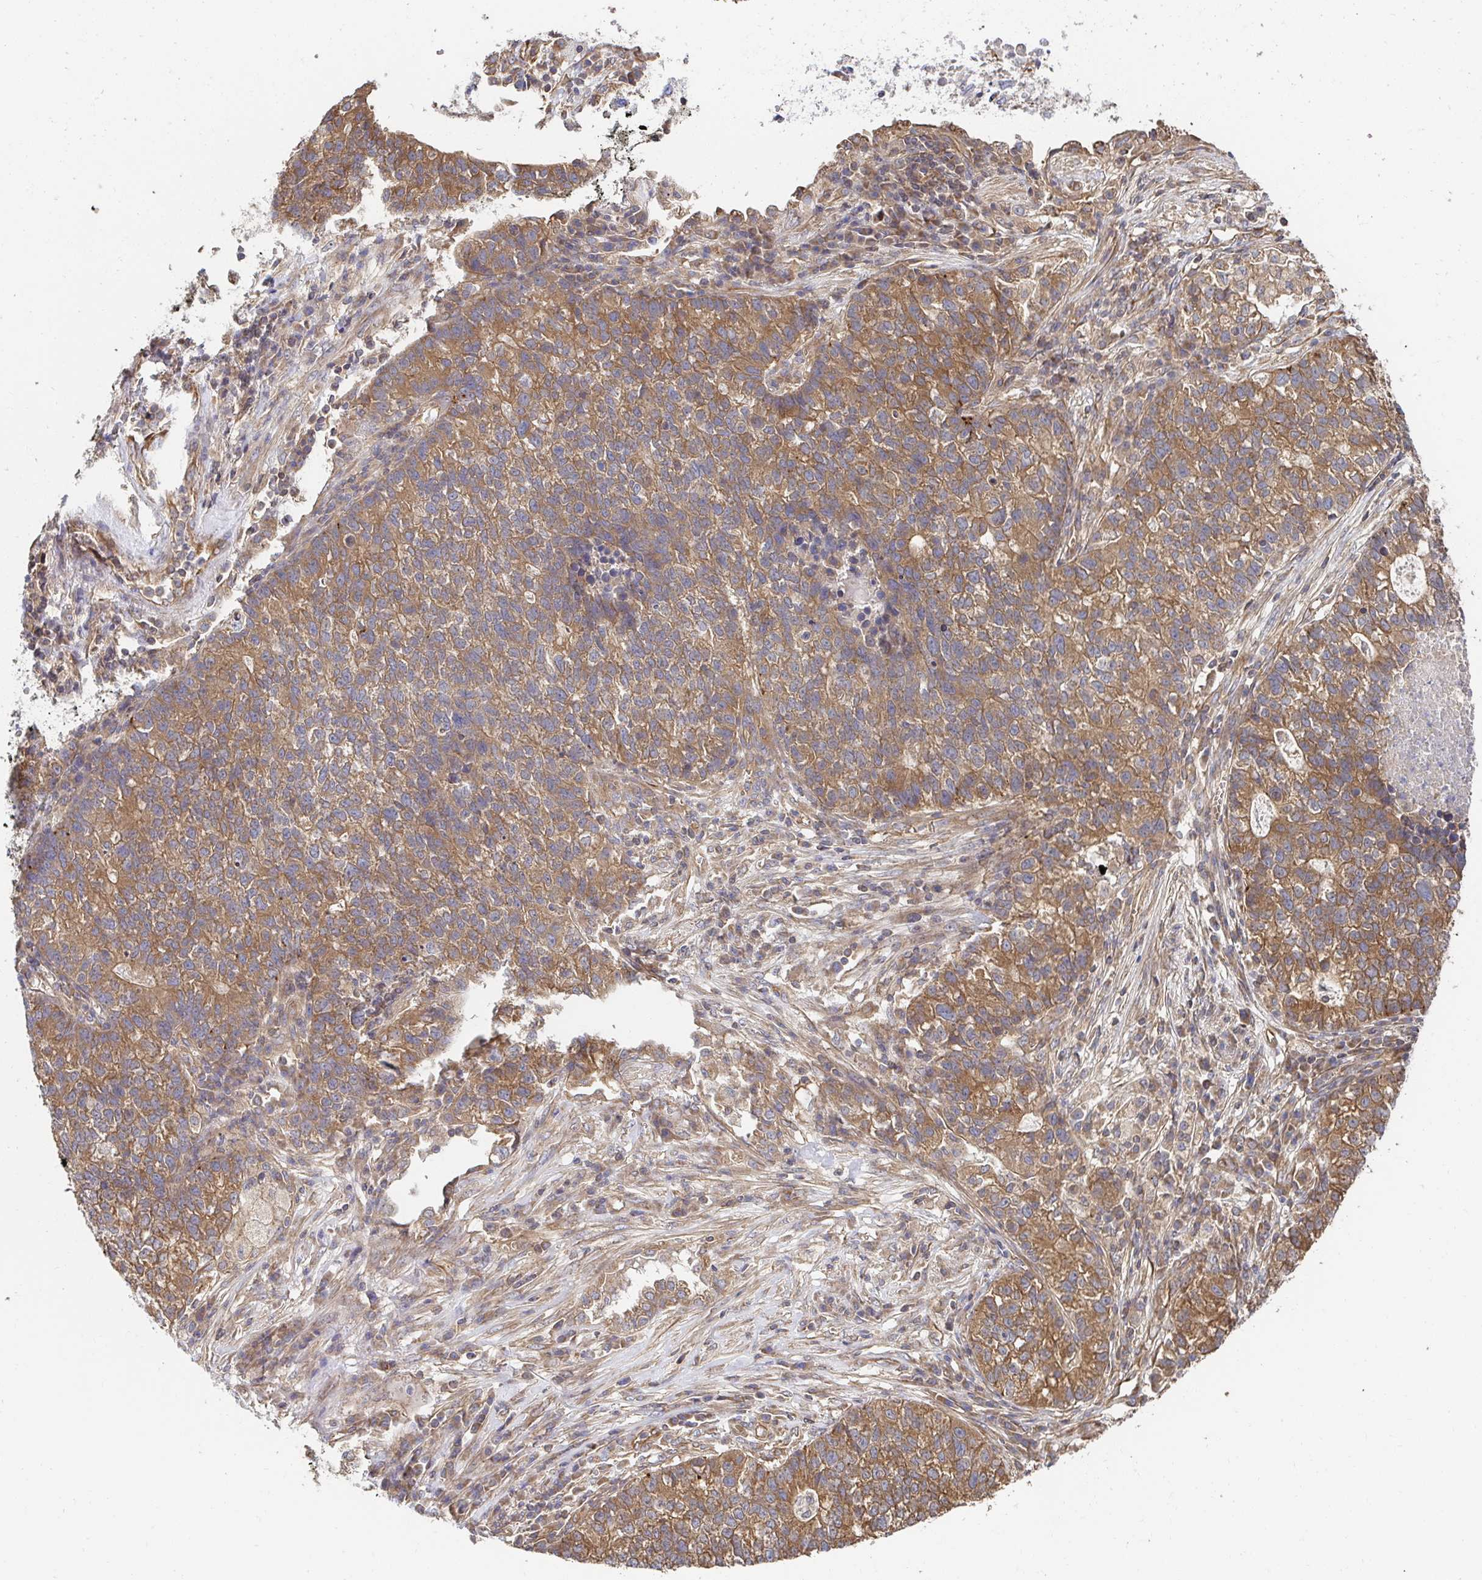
{"staining": {"intensity": "moderate", "quantity": ">75%", "location": "cytoplasmic/membranous"}, "tissue": "lung cancer", "cell_type": "Tumor cells", "image_type": "cancer", "snomed": [{"axis": "morphology", "description": "Adenocarcinoma, NOS"}, {"axis": "topography", "description": "Lung"}], "caption": "Immunohistochemical staining of lung adenocarcinoma exhibits medium levels of moderate cytoplasmic/membranous staining in approximately >75% of tumor cells.", "gene": "APBB1", "patient": {"sex": "male", "age": 57}}